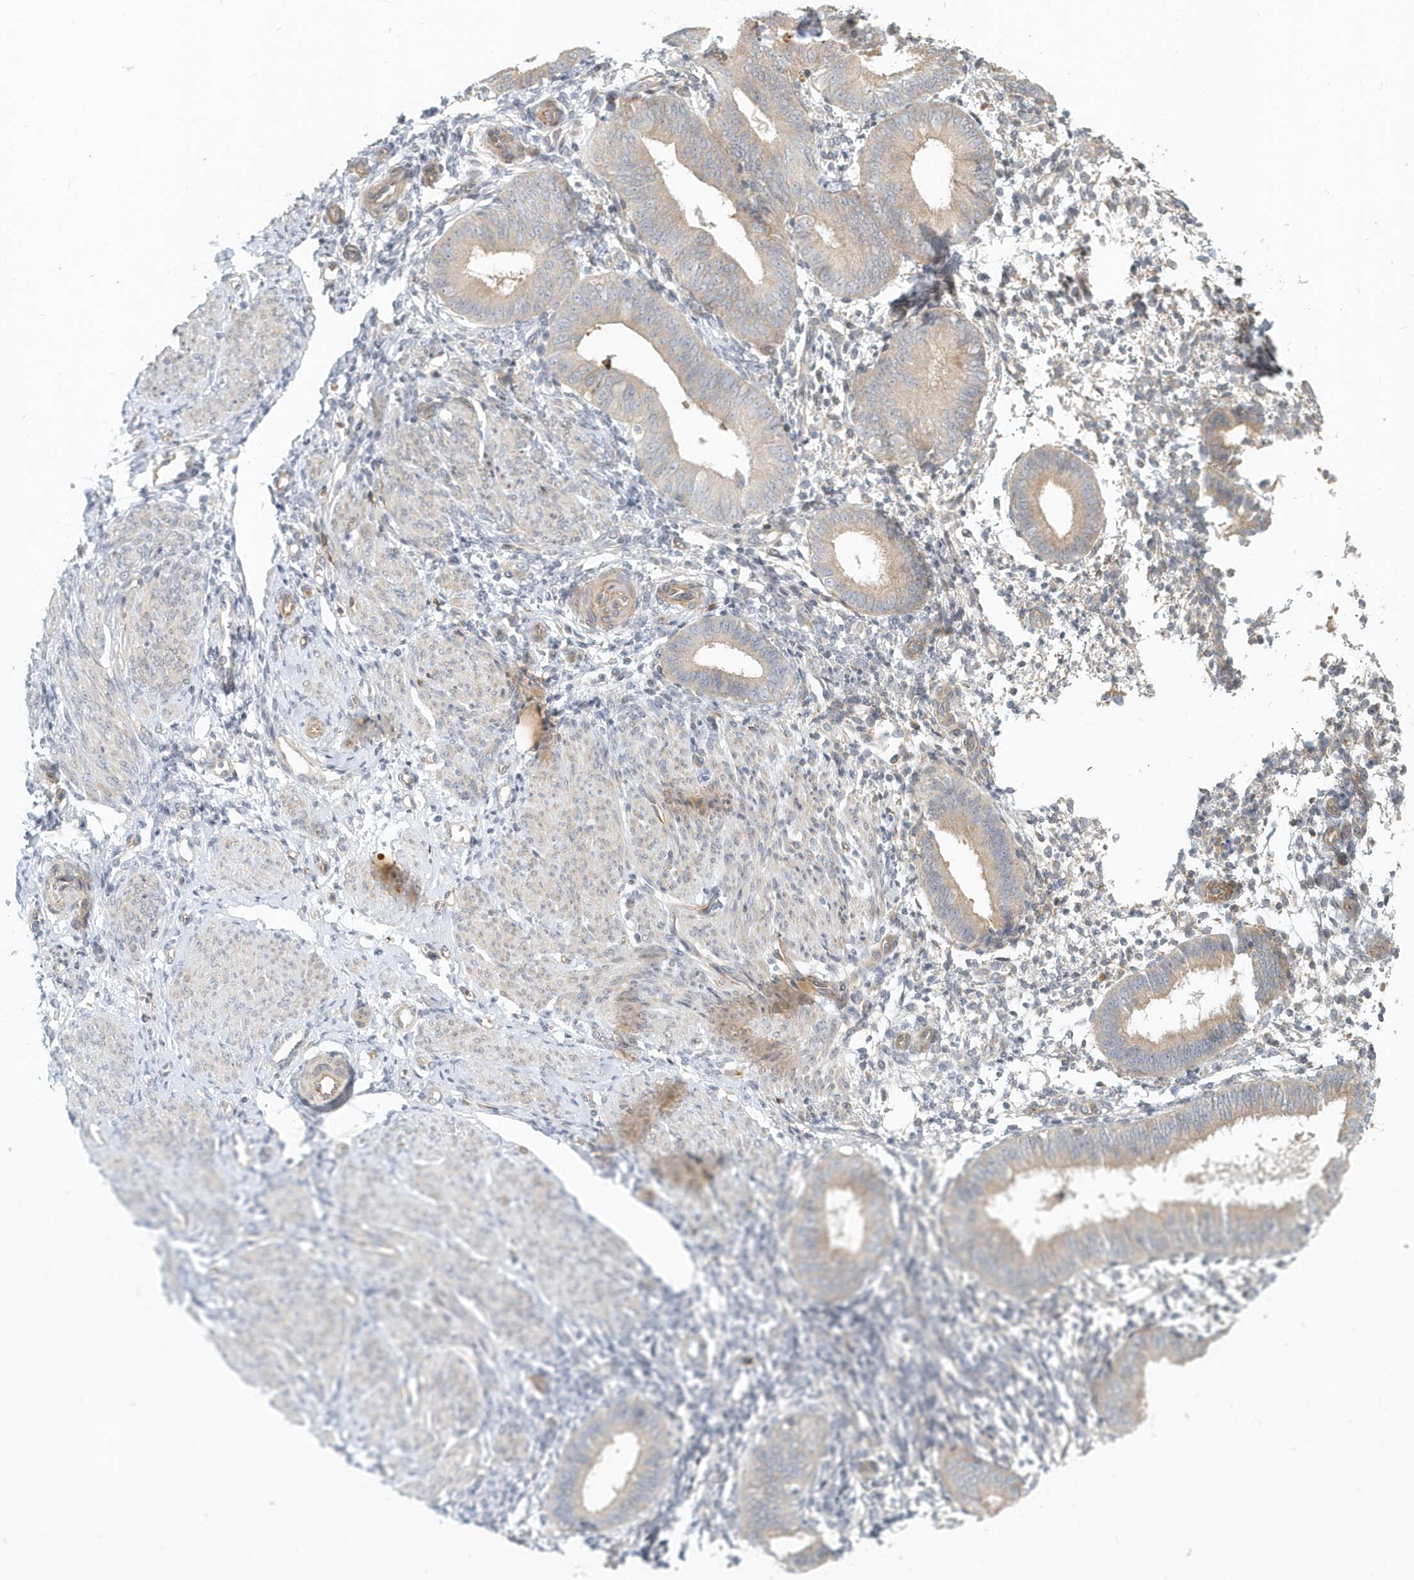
{"staining": {"intensity": "negative", "quantity": "none", "location": "none"}, "tissue": "endometrium", "cell_type": "Cells in endometrial stroma", "image_type": "normal", "snomed": [{"axis": "morphology", "description": "Normal tissue, NOS"}, {"axis": "topography", "description": "Uterus"}, {"axis": "topography", "description": "Endometrium"}], "caption": "The micrograph displays no staining of cells in endometrial stroma in normal endometrium. (Stains: DAB IHC with hematoxylin counter stain, Microscopy: brightfield microscopy at high magnification).", "gene": "NAPB", "patient": {"sex": "female", "age": 48}}